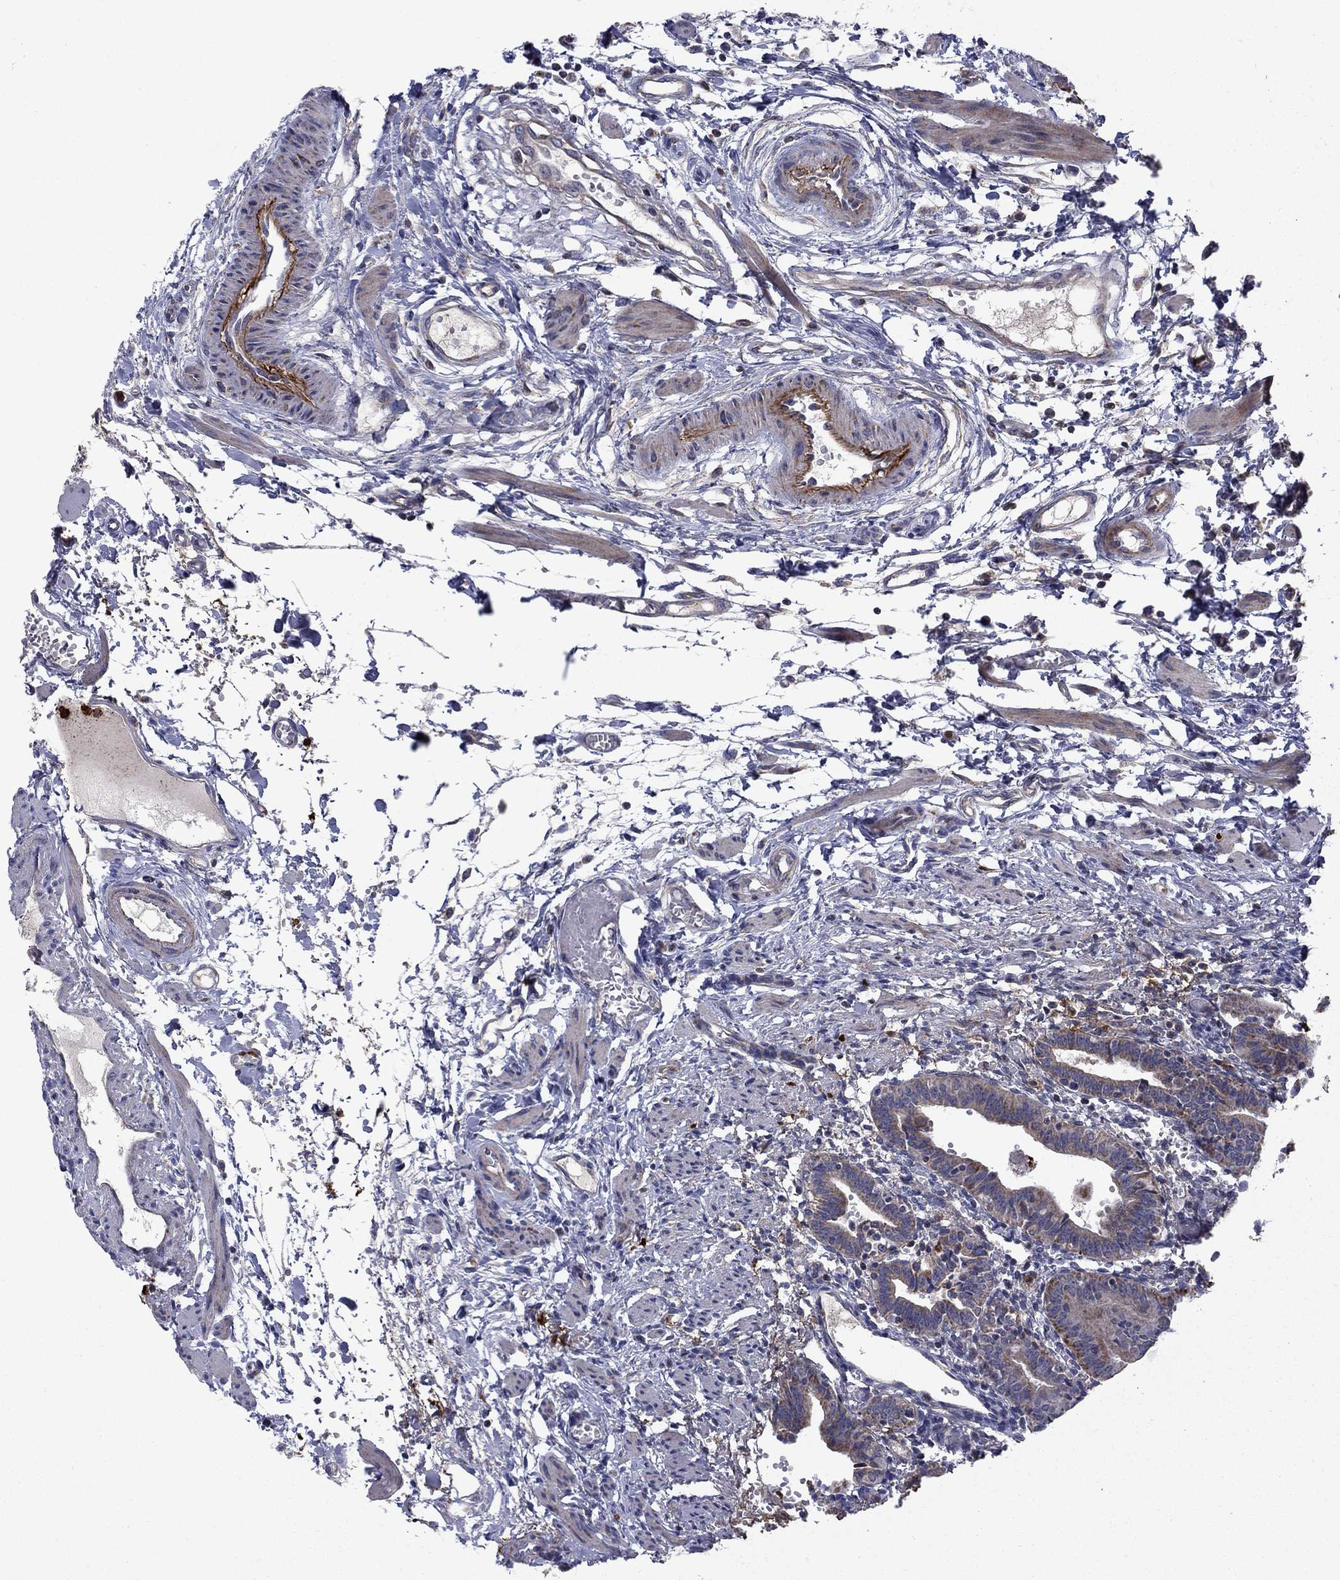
{"staining": {"intensity": "weak", "quantity": "<25%", "location": "cytoplasmic/membranous"}, "tissue": "fallopian tube", "cell_type": "Glandular cells", "image_type": "normal", "snomed": [{"axis": "morphology", "description": "Normal tissue, NOS"}, {"axis": "morphology", "description": "Carcinoma, endometroid"}, {"axis": "topography", "description": "Fallopian tube"}, {"axis": "topography", "description": "Ovary"}], "caption": "Human fallopian tube stained for a protein using immunohistochemistry (IHC) demonstrates no staining in glandular cells.", "gene": "DOP1B", "patient": {"sex": "female", "age": 42}}